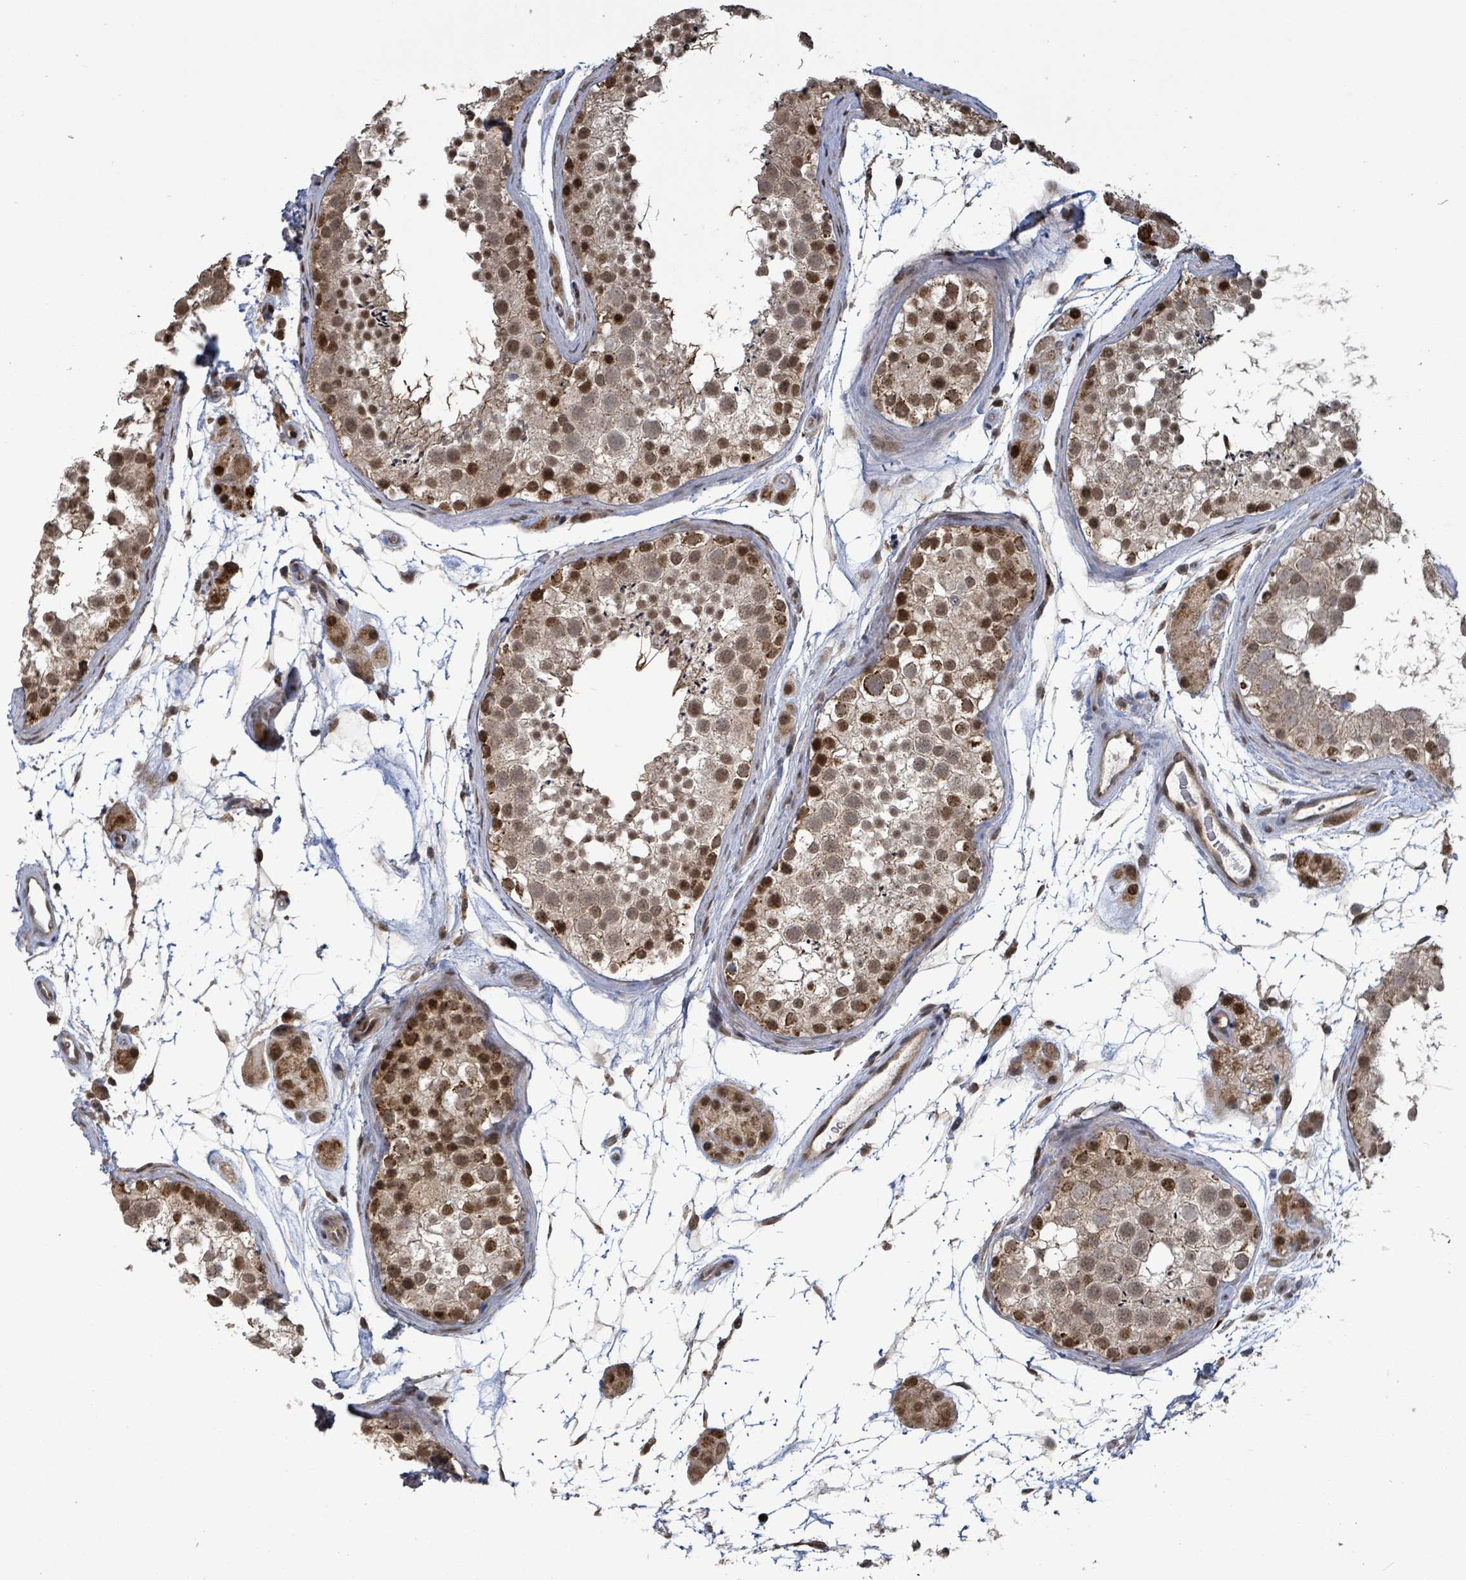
{"staining": {"intensity": "strong", "quantity": "25%-75%", "location": "cytoplasmic/membranous,nuclear"}, "tissue": "testis", "cell_type": "Cells in seminiferous ducts", "image_type": "normal", "snomed": [{"axis": "morphology", "description": "Normal tissue, NOS"}, {"axis": "topography", "description": "Testis"}], "caption": "Protein positivity by immunohistochemistry (IHC) shows strong cytoplasmic/membranous,nuclear positivity in approximately 25%-75% of cells in seminiferous ducts in normal testis.", "gene": "COQ6", "patient": {"sex": "male", "age": 41}}